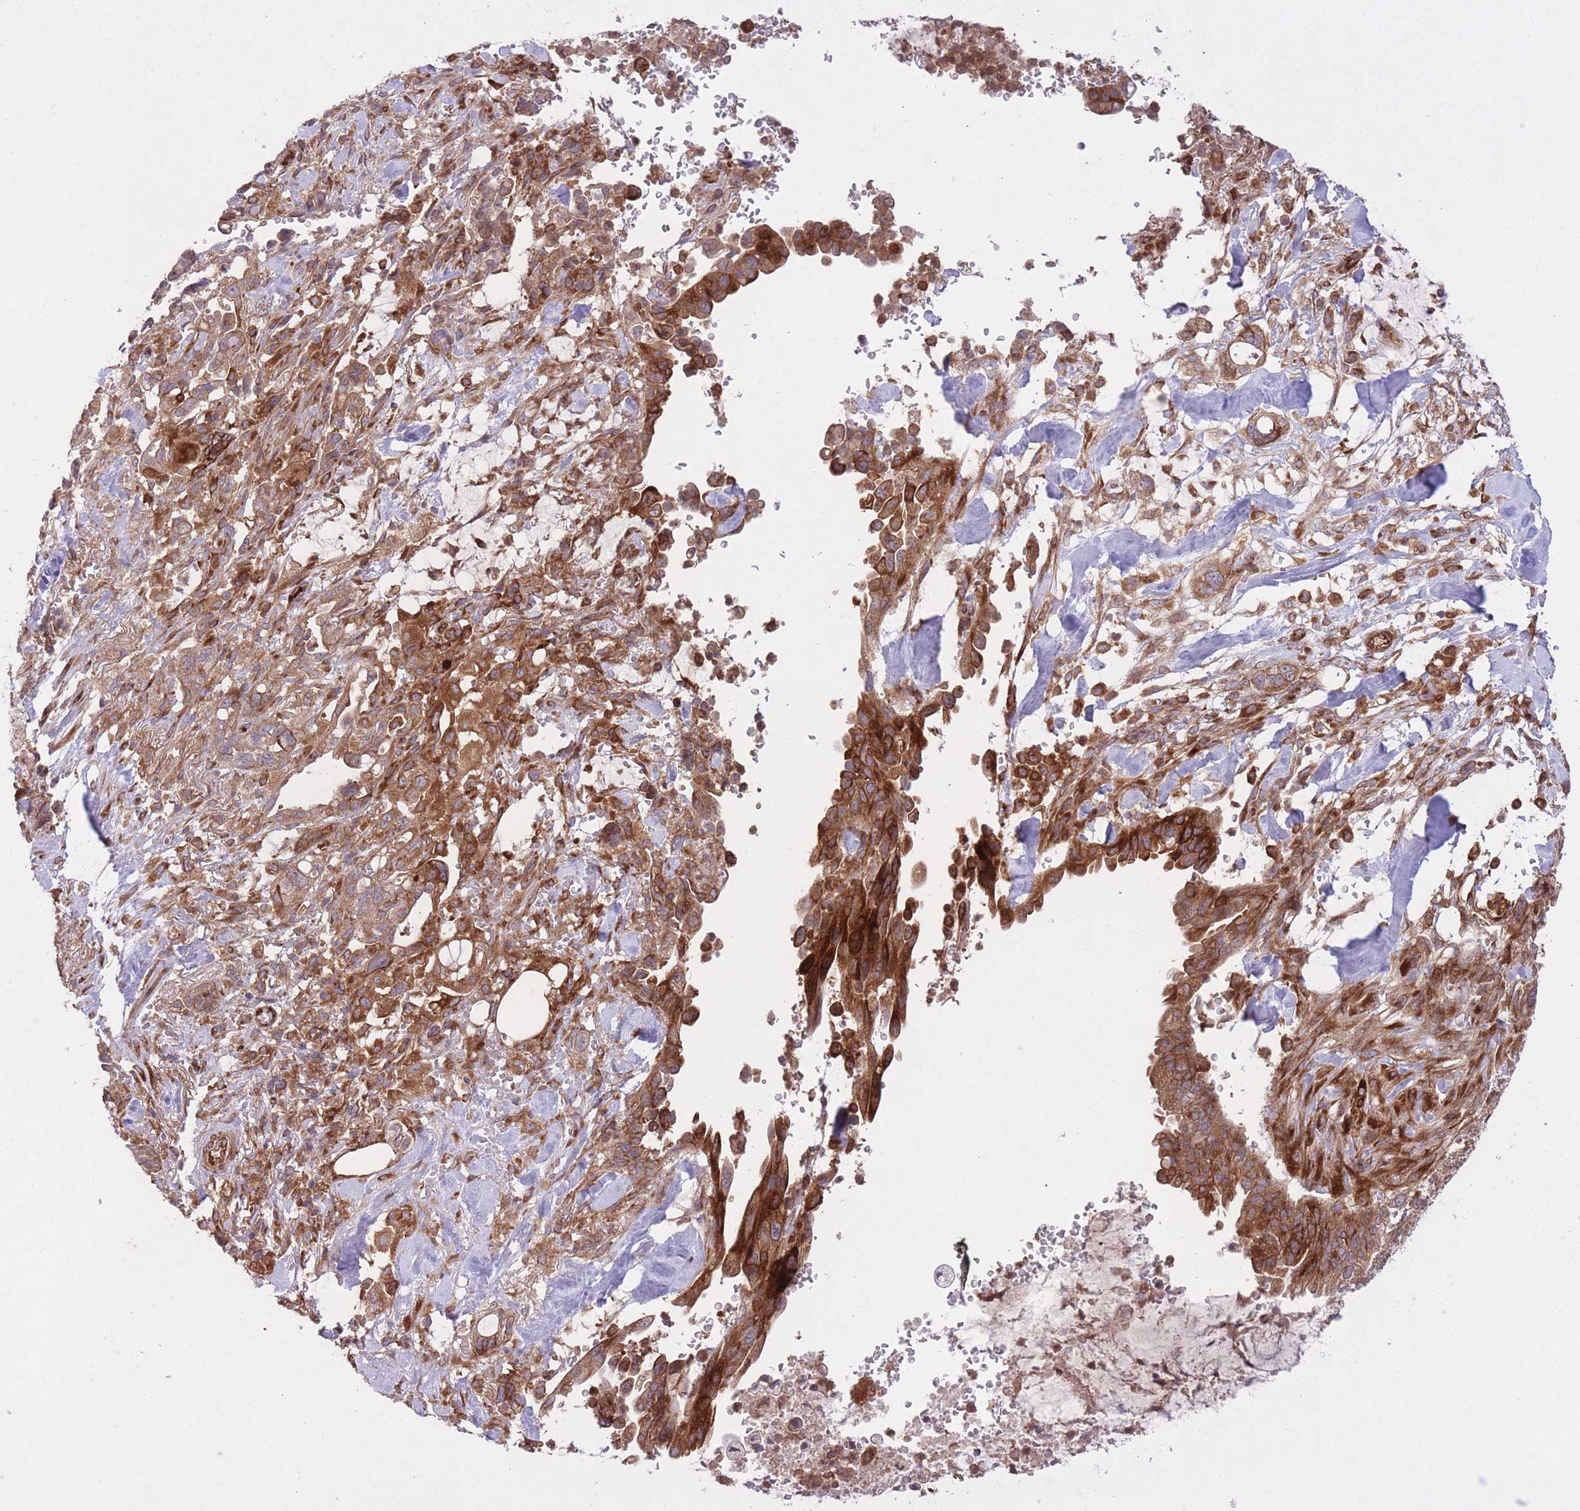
{"staining": {"intensity": "moderate", "quantity": ">75%", "location": "cytoplasmic/membranous"}, "tissue": "pancreatic cancer", "cell_type": "Tumor cells", "image_type": "cancer", "snomed": [{"axis": "morphology", "description": "Adenocarcinoma, NOS"}, {"axis": "topography", "description": "Pancreas"}], "caption": "A brown stain labels moderate cytoplasmic/membranous positivity of a protein in adenocarcinoma (pancreatic) tumor cells. The staining was performed using DAB (3,3'-diaminobenzidine) to visualize the protein expression in brown, while the nuclei were stained in blue with hematoxylin (Magnification: 20x).", "gene": "CISH", "patient": {"sex": "male", "age": 44}}